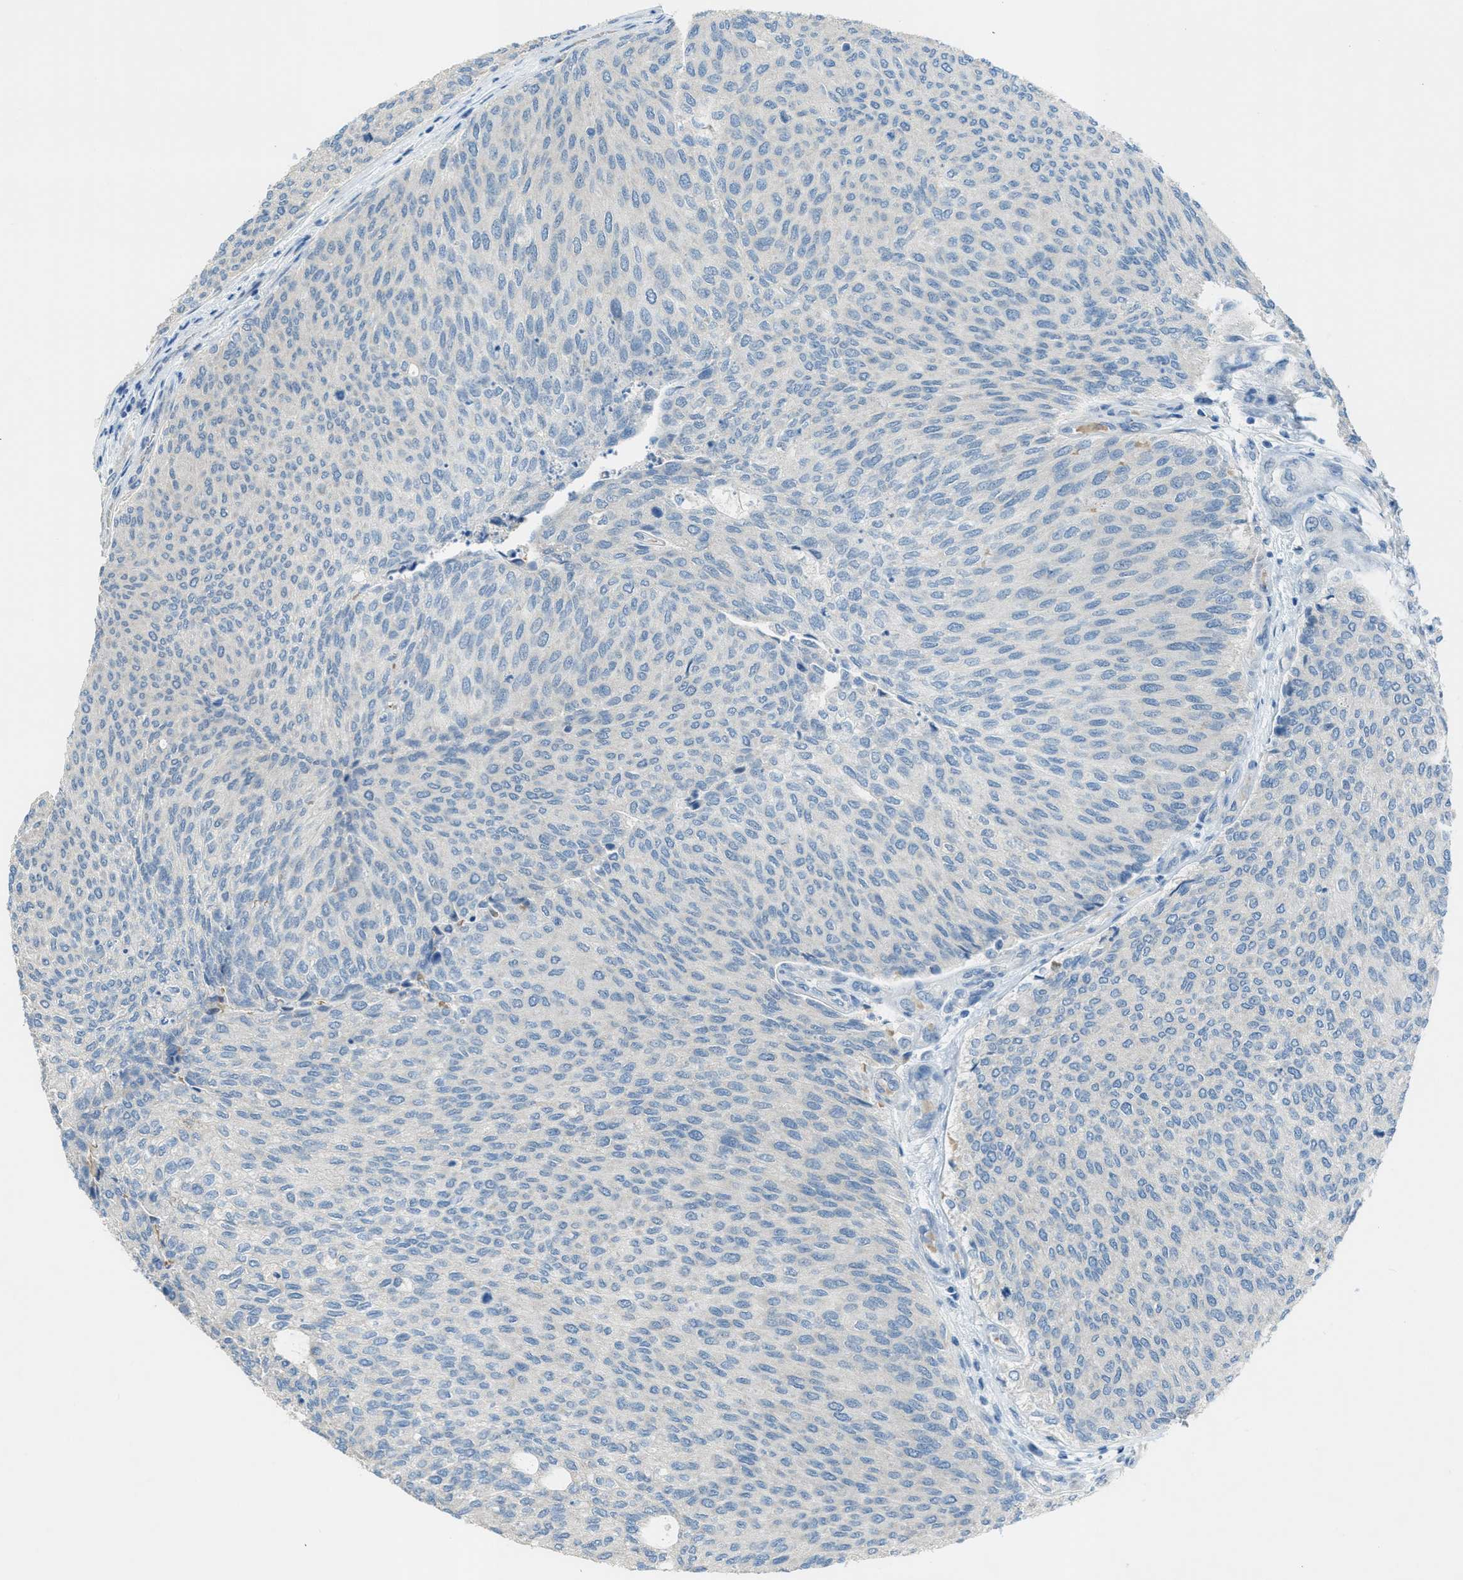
{"staining": {"intensity": "negative", "quantity": "none", "location": "none"}, "tissue": "urothelial cancer", "cell_type": "Tumor cells", "image_type": "cancer", "snomed": [{"axis": "morphology", "description": "Urothelial carcinoma, Low grade"}, {"axis": "topography", "description": "Urinary bladder"}], "caption": "This is a photomicrograph of immunohistochemistry staining of low-grade urothelial carcinoma, which shows no staining in tumor cells.", "gene": "CDON", "patient": {"sex": "female", "age": 79}}